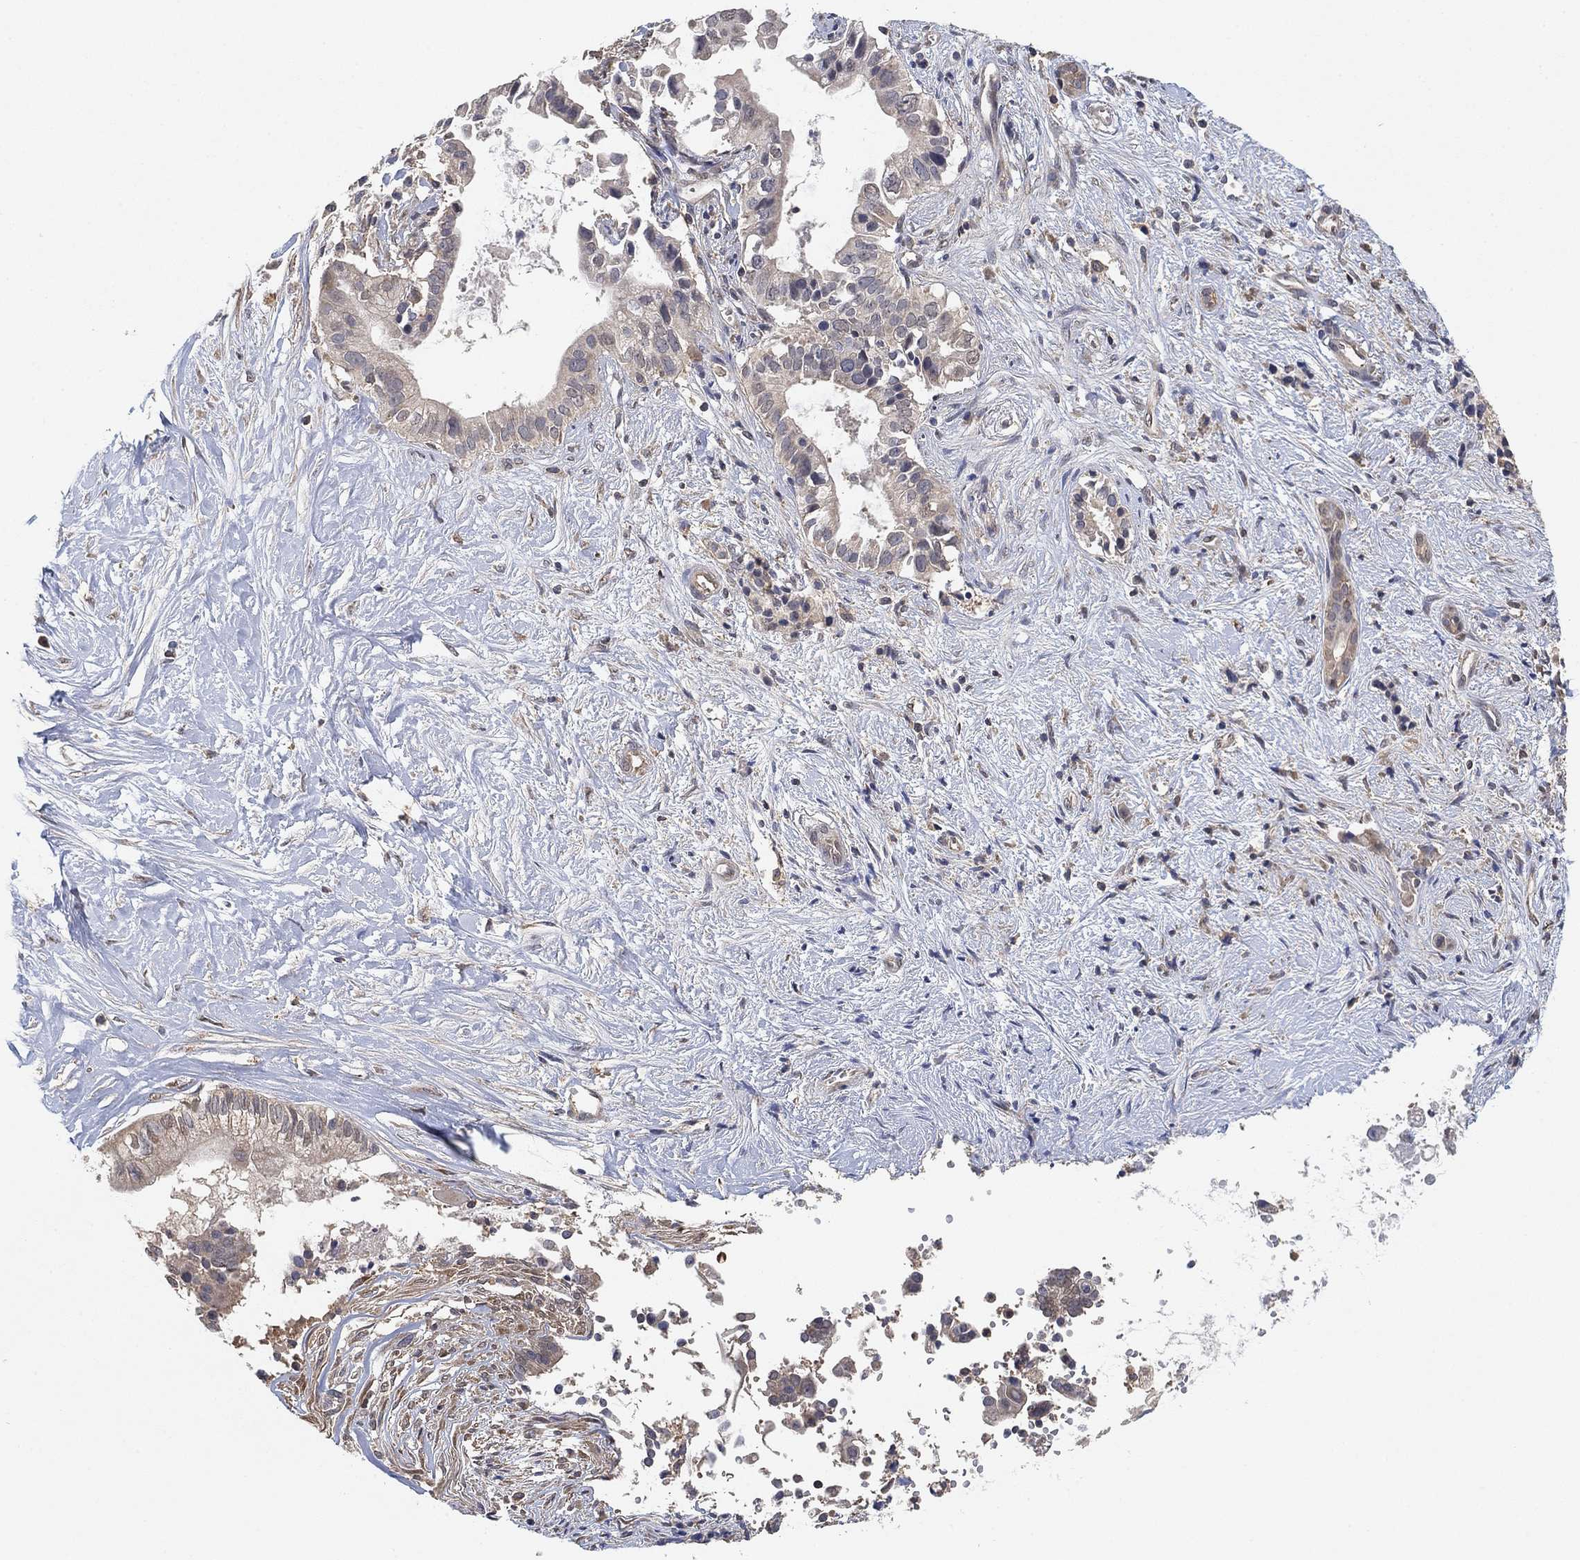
{"staining": {"intensity": "negative", "quantity": "none", "location": "none"}, "tissue": "pancreatic cancer", "cell_type": "Tumor cells", "image_type": "cancer", "snomed": [{"axis": "morphology", "description": "Adenocarcinoma, NOS"}, {"axis": "topography", "description": "Pancreas"}], "caption": "Tumor cells are negative for brown protein staining in pancreatic cancer.", "gene": "CCDC43", "patient": {"sex": "male", "age": 61}}